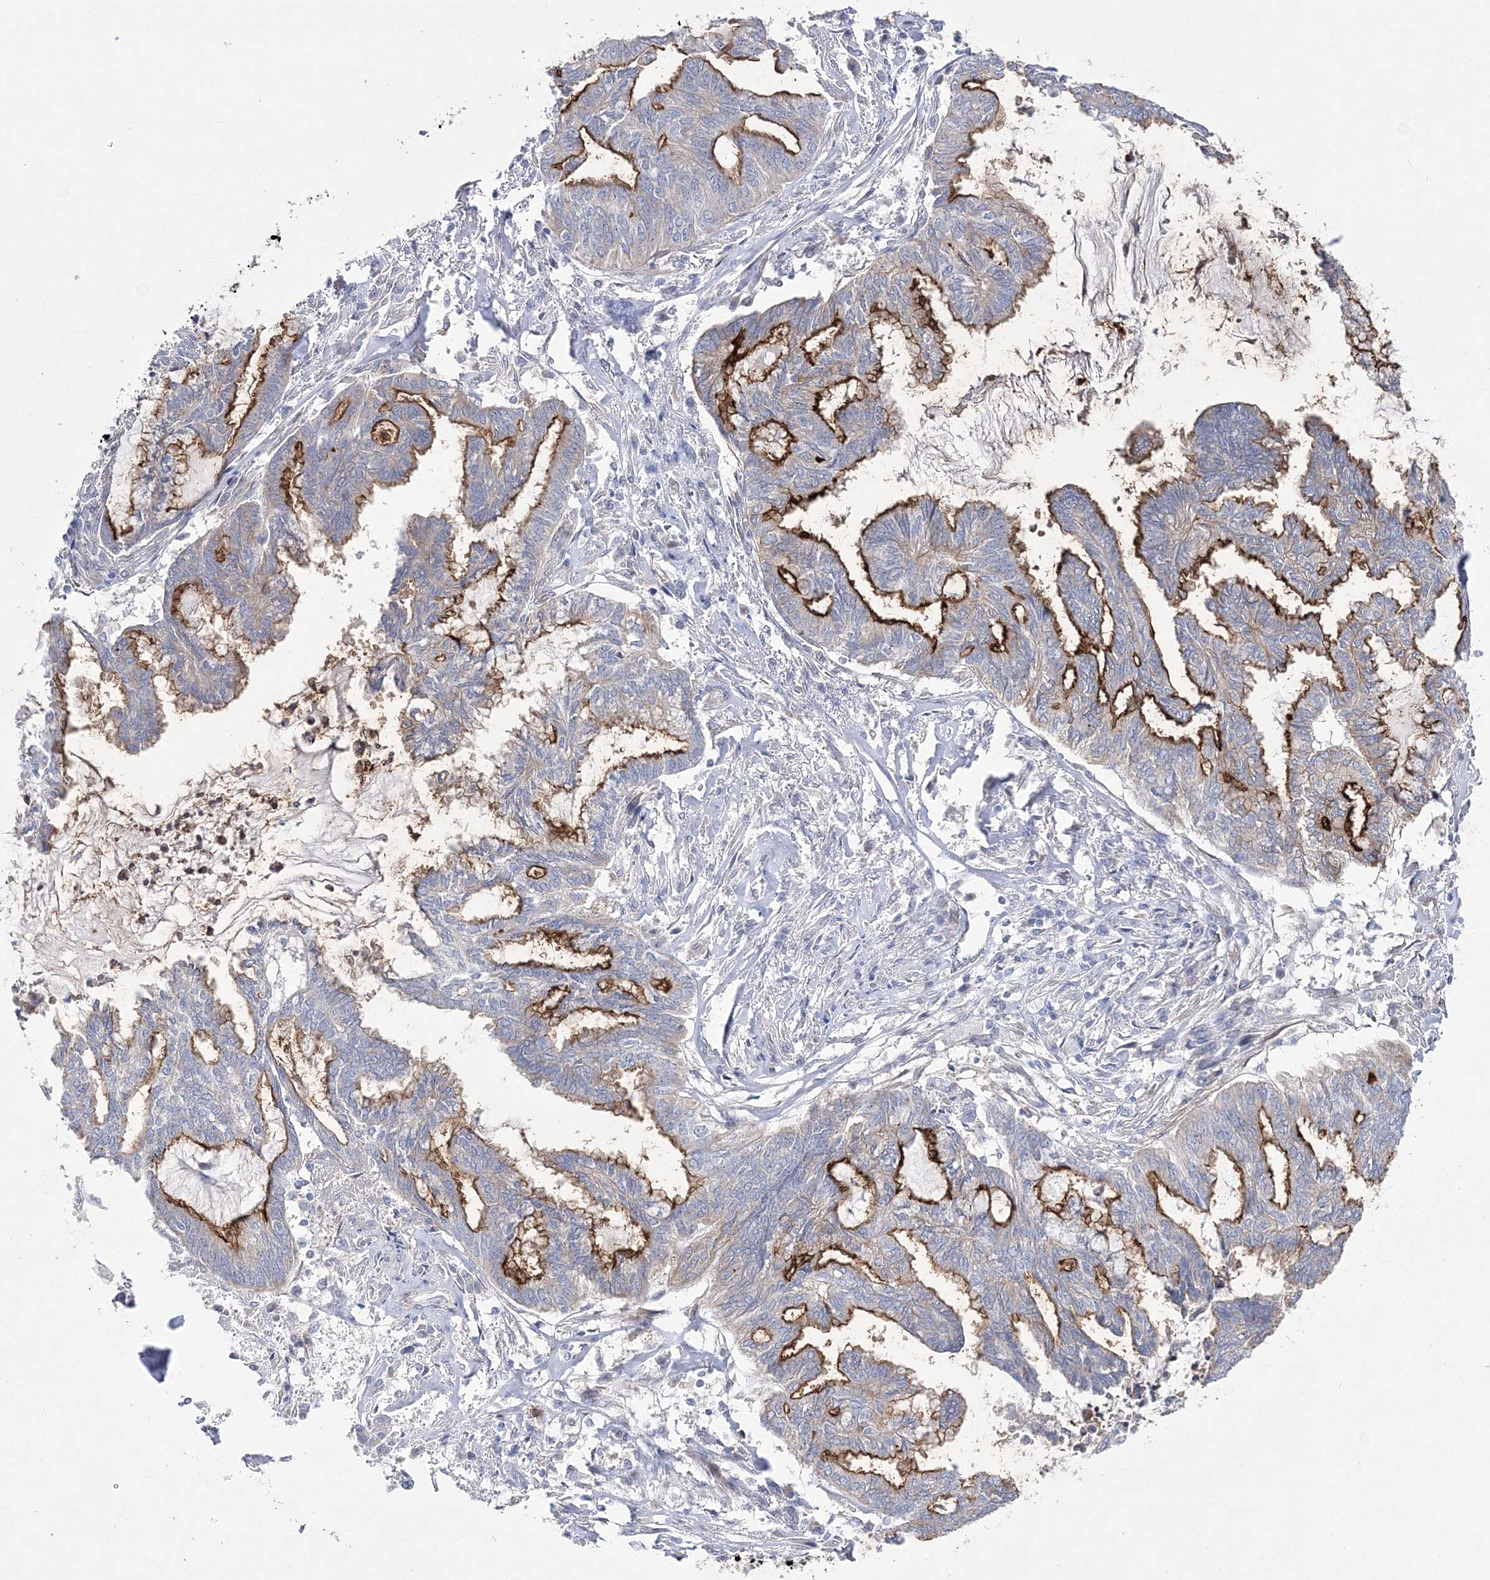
{"staining": {"intensity": "strong", "quantity": ">75%", "location": "cytoplasmic/membranous"}, "tissue": "endometrial cancer", "cell_type": "Tumor cells", "image_type": "cancer", "snomed": [{"axis": "morphology", "description": "Adenocarcinoma, NOS"}, {"axis": "topography", "description": "Endometrium"}], "caption": "An immunohistochemistry (IHC) image of tumor tissue is shown. Protein staining in brown highlights strong cytoplasmic/membranous positivity in endometrial cancer (adenocarcinoma) within tumor cells. (brown staining indicates protein expression, while blue staining denotes nuclei).", "gene": "ANO1", "patient": {"sex": "female", "age": 86}}